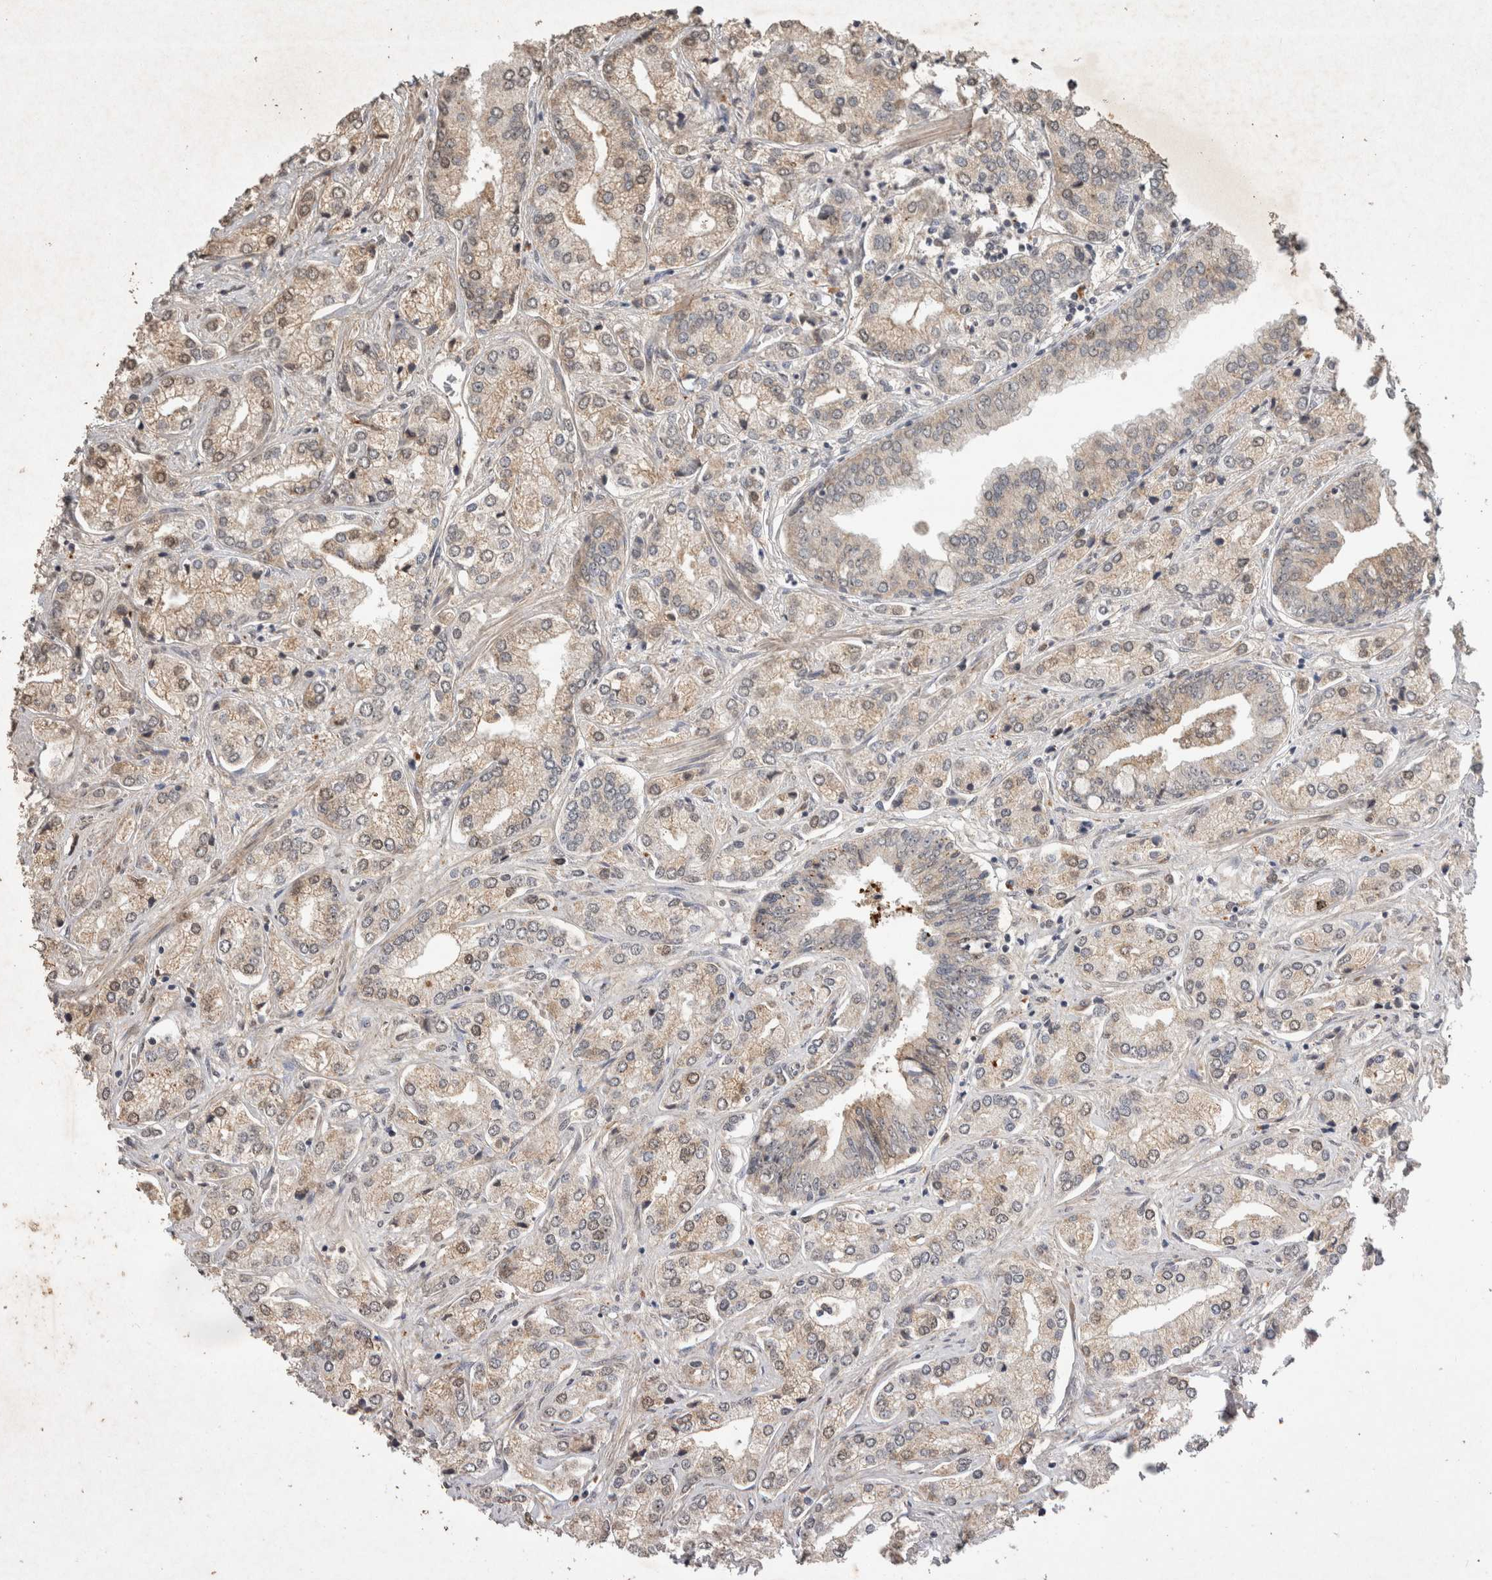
{"staining": {"intensity": "moderate", "quantity": "<25%", "location": "cytoplasmic/membranous,nuclear"}, "tissue": "prostate cancer", "cell_type": "Tumor cells", "image_type": "cancer", "snomed": [{"axis": "morphology", "description": "Adenocarcinoma, High grade"}, {"axis": "topography", "description": "Prostate"}], "caption": "Prostate cancer stained for a protein (brown) reveals moderate cytoplasmic/membranous and nuclear positive expression in approximately <25% of tumor cells.", "gene": "FAM3A", "patient": {"sex": "male", "age": 66}}